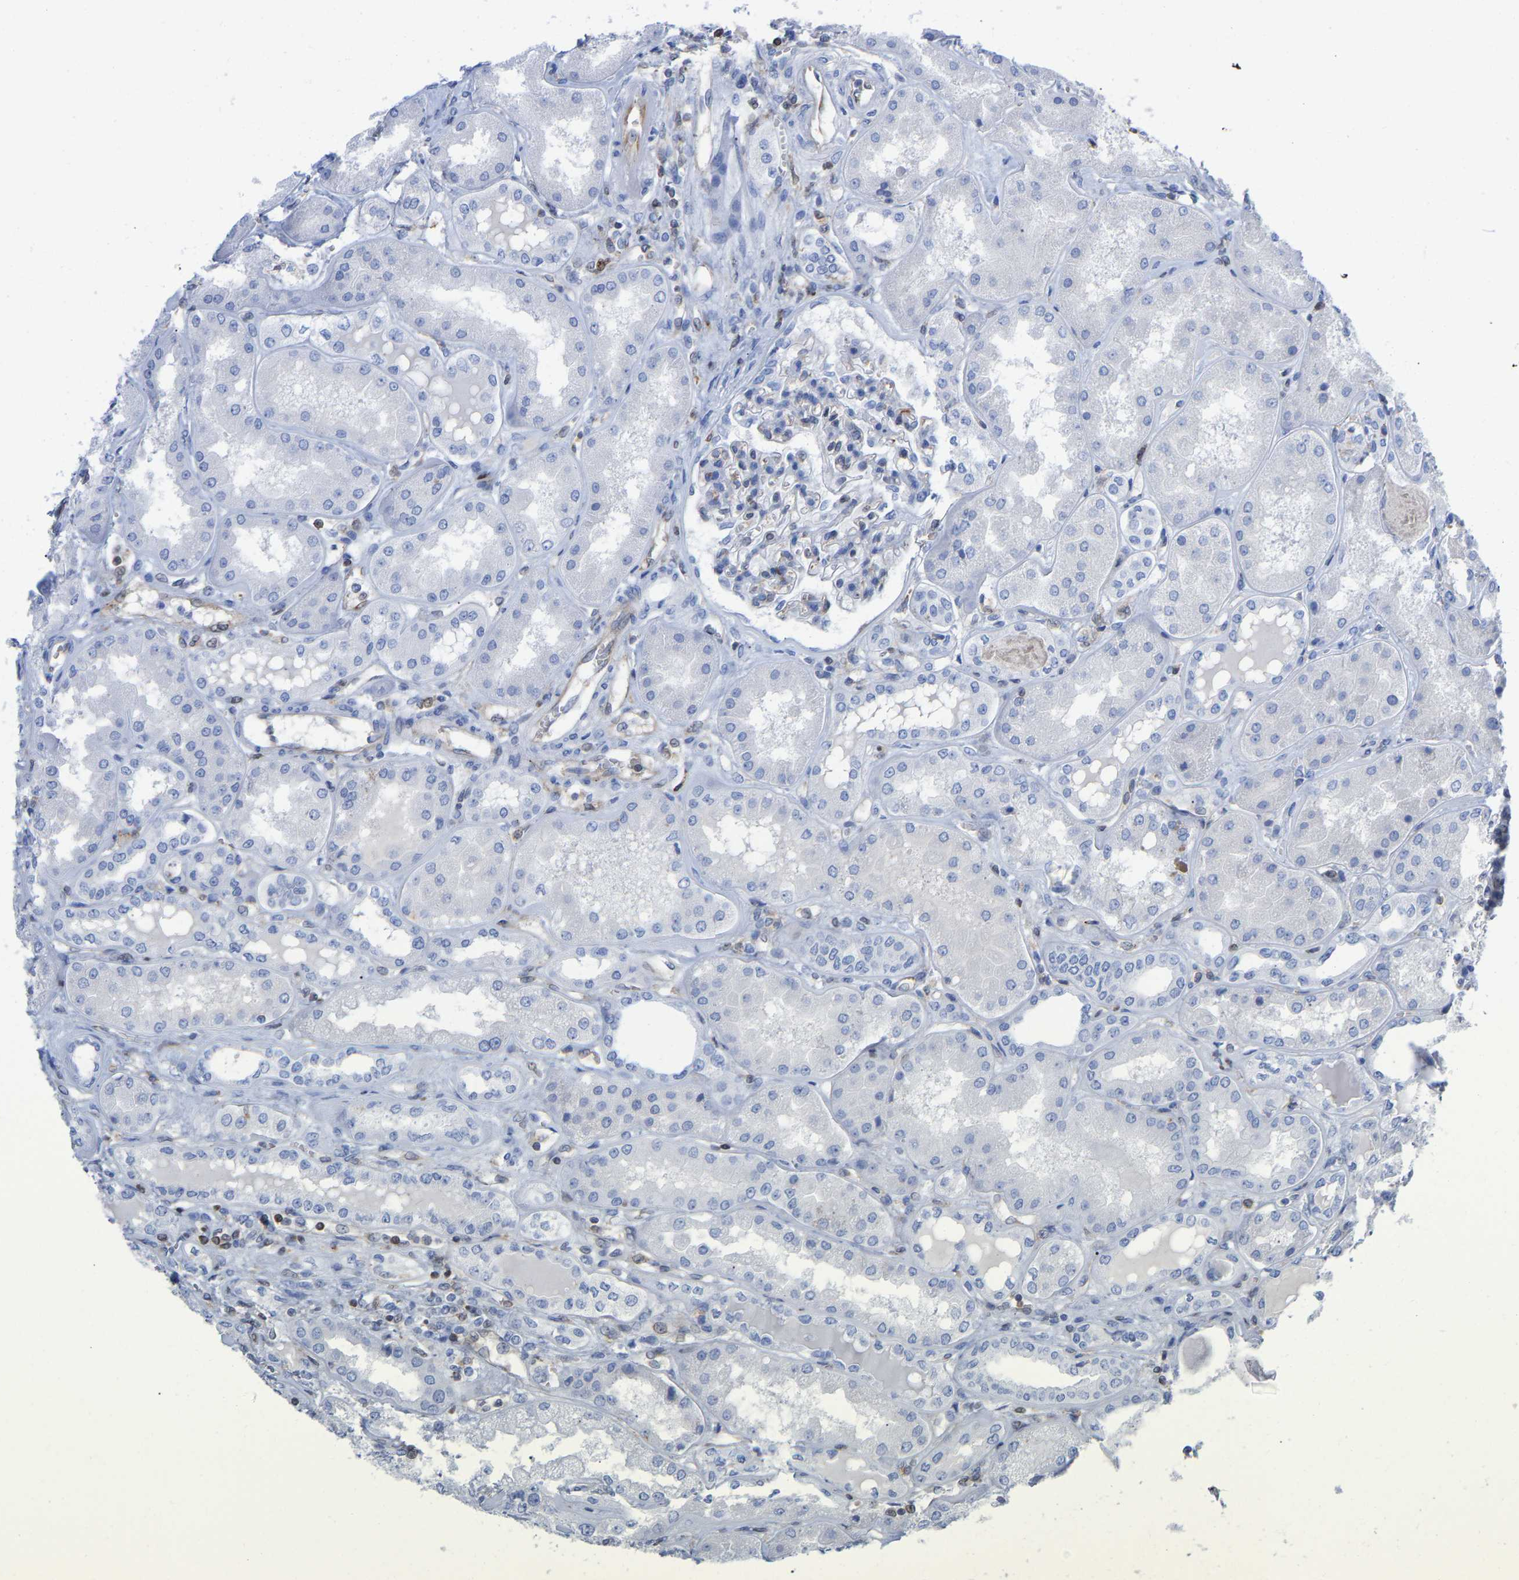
{"staining": {"intensity": "negative", "quantity": "none", "location": "none"}, "tissue": "kidney", "cell_type": "Cells in glomeruli", "image_type": "normal", "snomed": [{"axis": "morphology", "description": "Normal tissue, NOS"}, {"axis": "topography", "description": "Kidney"}], "caption": "IHC micrograph of unremarkable human kidney stained for a protein (brown), which exhibits no staining in cells in glomeruli. The staining is performed using DAB brown chromogen with nuclei counter-stained in using hematoxylin.", "gene": "GIMAP4", "patient": {"sex": "female", "age": 56}}